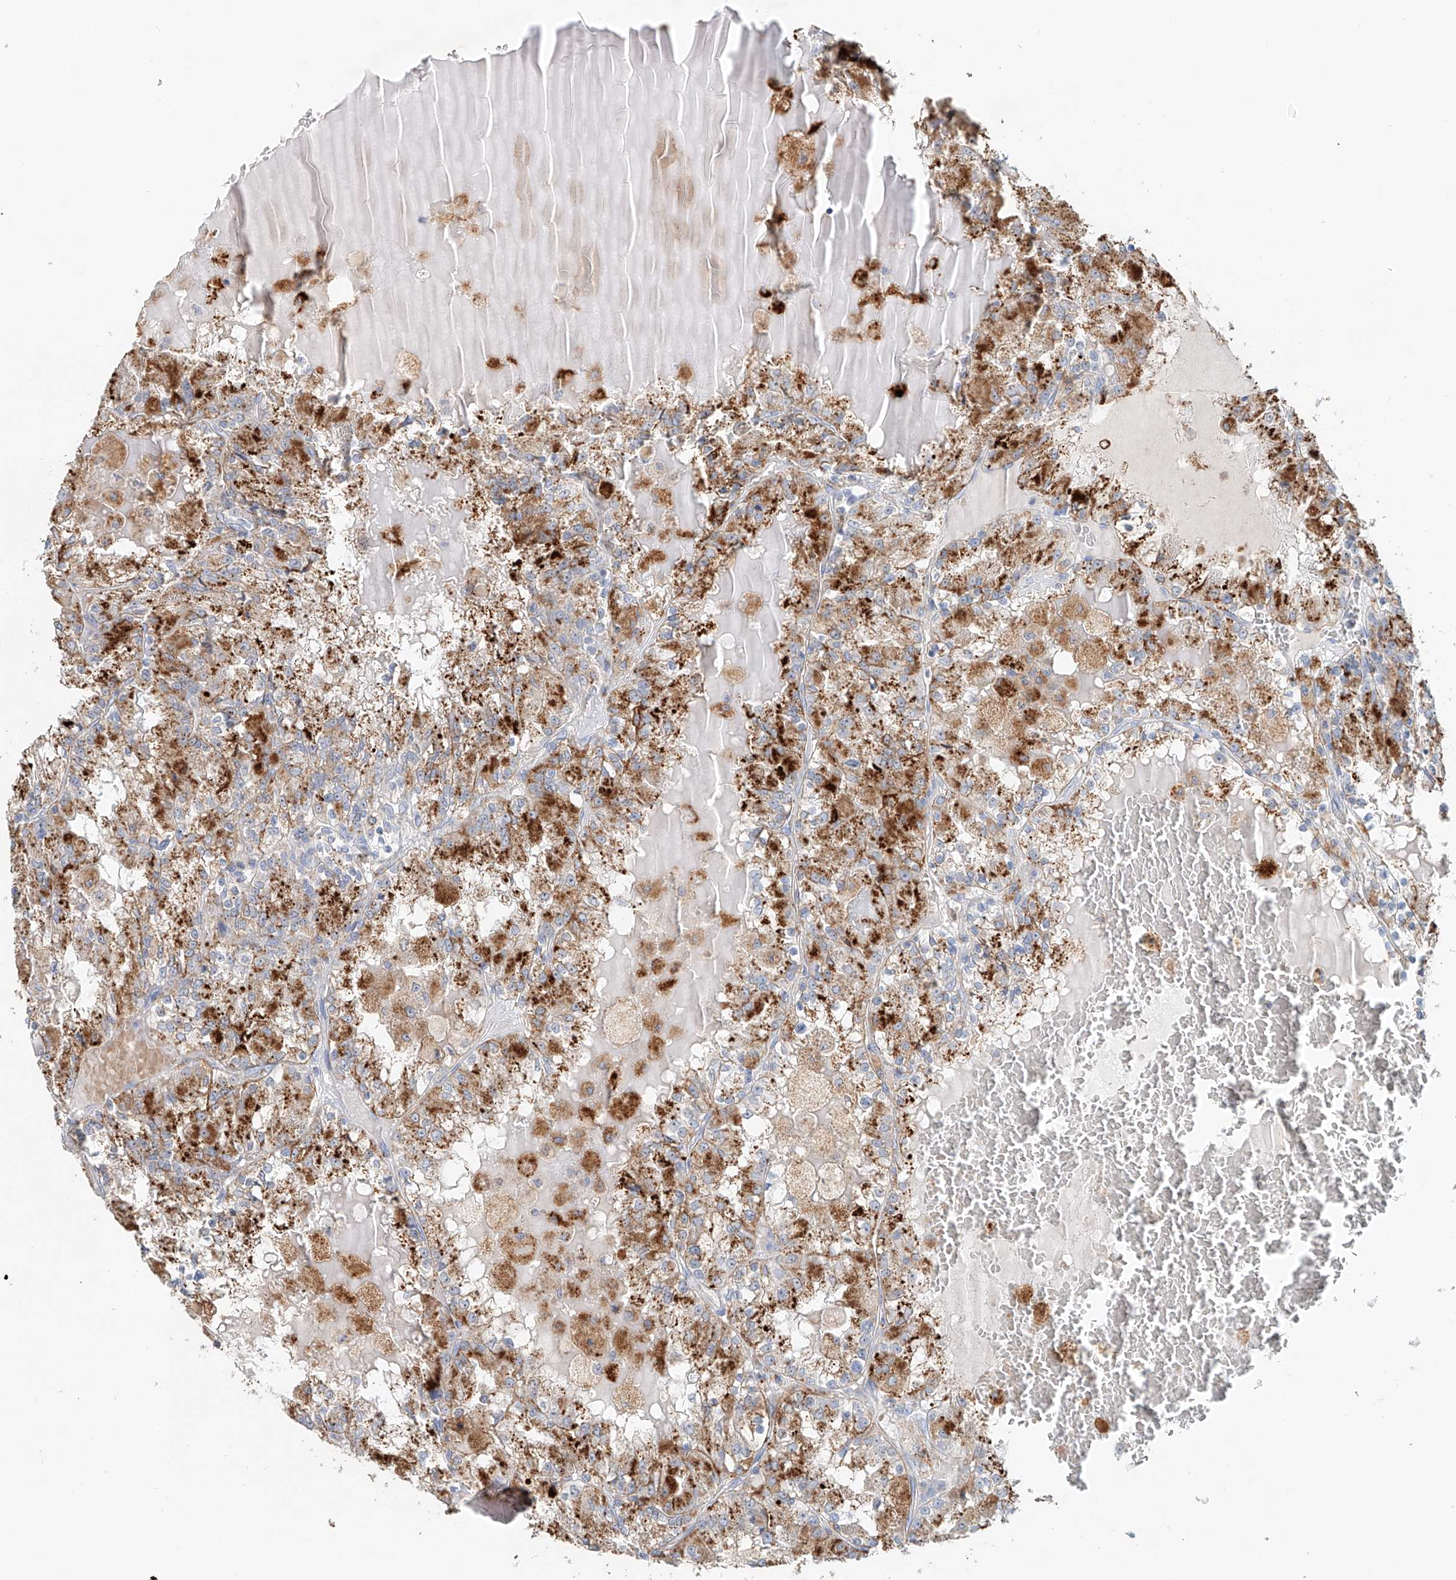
{"staining": {"intensity": "strong", "quantity": ">75%", "location": "cytoplasmic/membranous"}, "tissue": "renal cancer", "cell_type": "Tumor cells", "image_type": "cancer", "snomed": [{"axis": "morphology", "description": "Adenocarcinoma, NOS"}, {"axis": "topography", "description": "Kidney"}], "caption": "Renal cancer (adenocarcinoma) stained with immunohistochemistry (IHC) exhibits strong cytoplasmic/membranous expression in about >75% of tumor cells.", "gene": "TRIM47", "patient": {"sex": "female", "age": 56}}